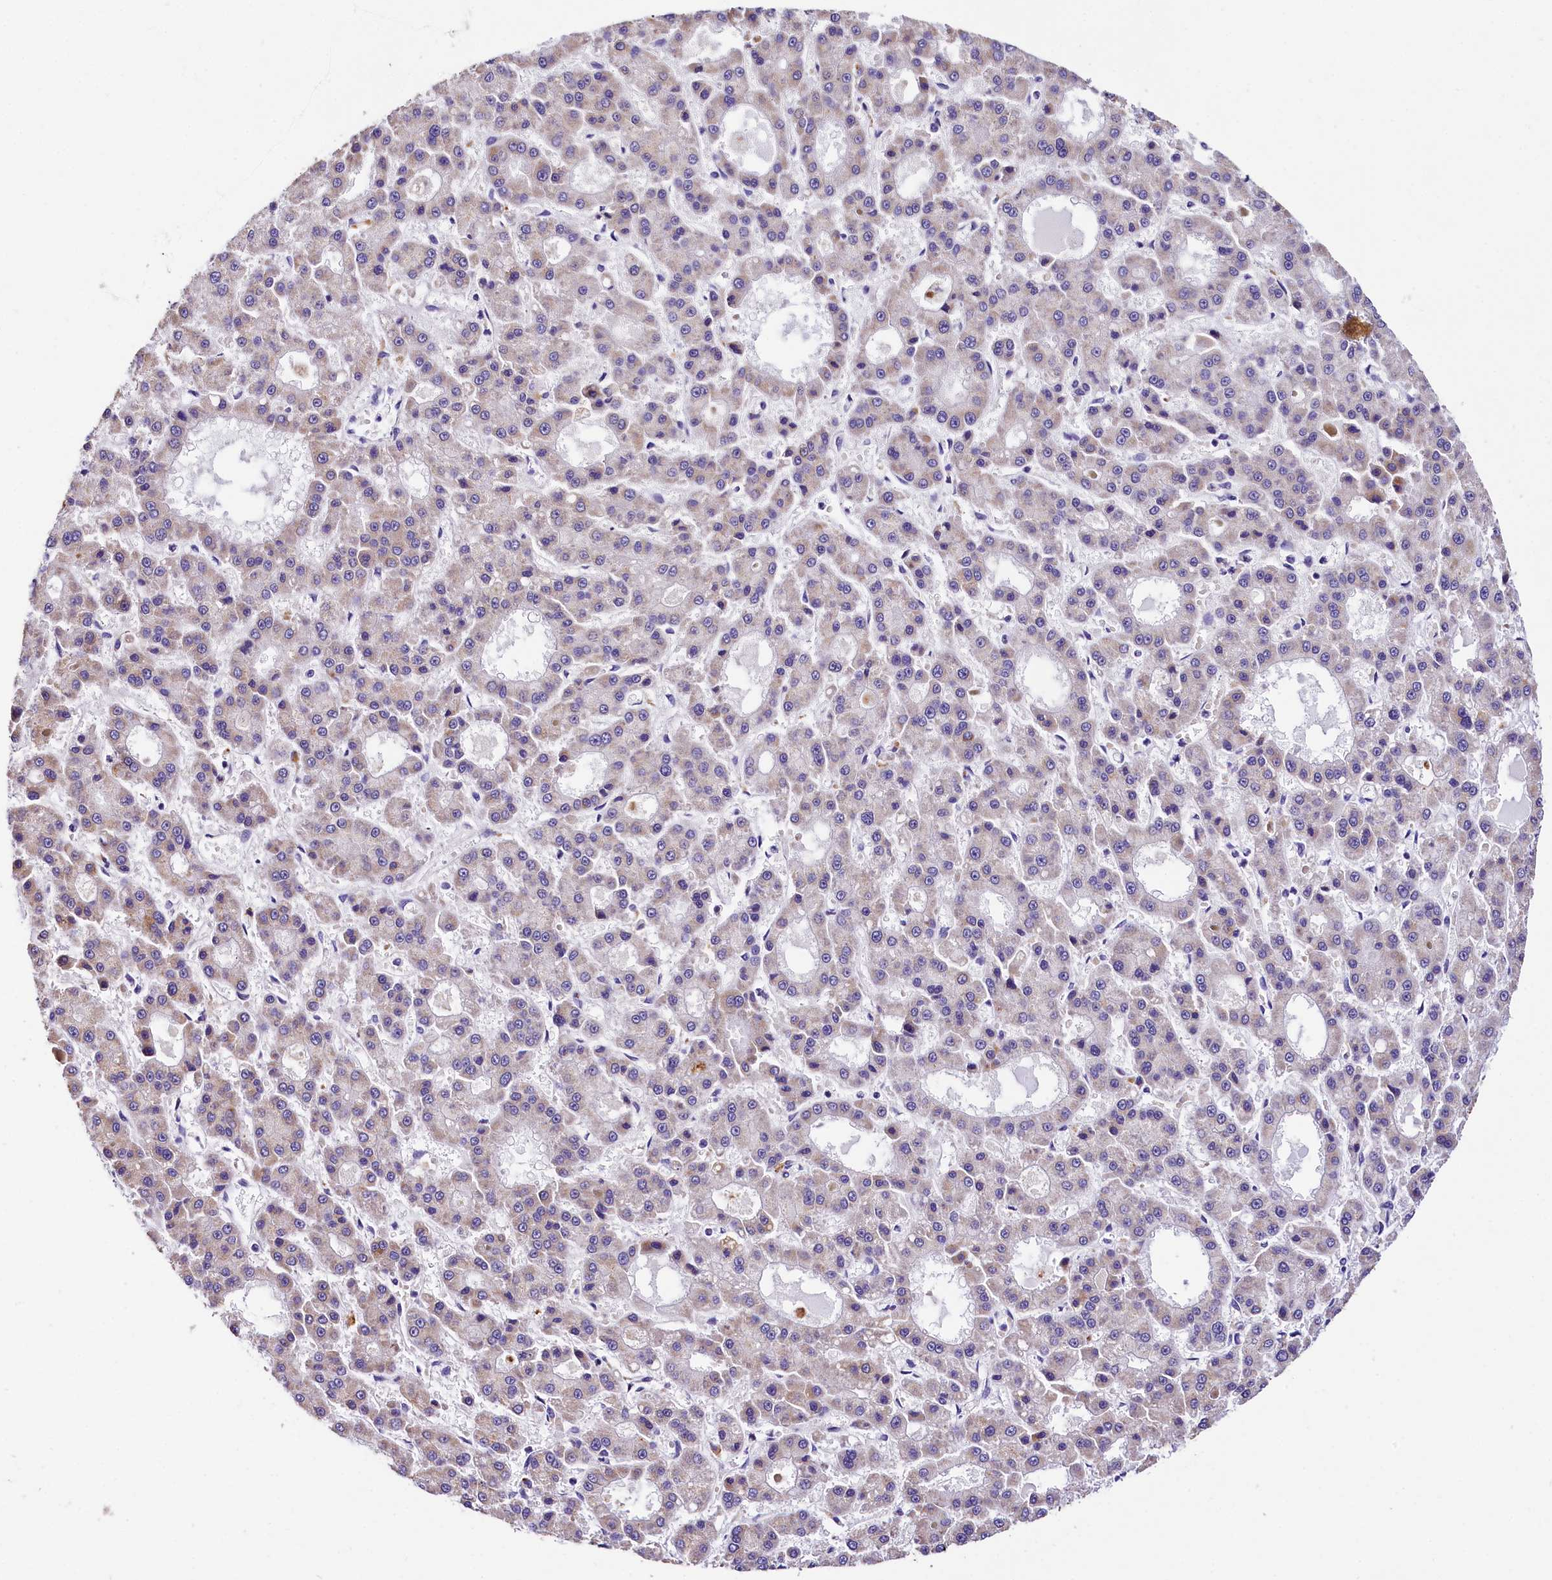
{"staining": {"intensity": "weak", "quantity": "<25%", "location": "cytoplasmic/membranous"}, "tissue": "liver cancer", "cell_type": "Tumor cells", "image_type": "cancer", "snomed": [{"axis": "morphology", "description": "Carcinoma, Hepatocellular, NOS"}, {"axis": "topography", "description": "Liver"}], "caption": "Immunohistochemistry (IHC) of liver cancer reveals no positivity in tumor cells. (Brightfield microscopy of DAB (3,3'-diaminobenzidine) IHC at high magnification).", "gene": "ACAA2", "patient": {"sex": "male", "age": 70}}